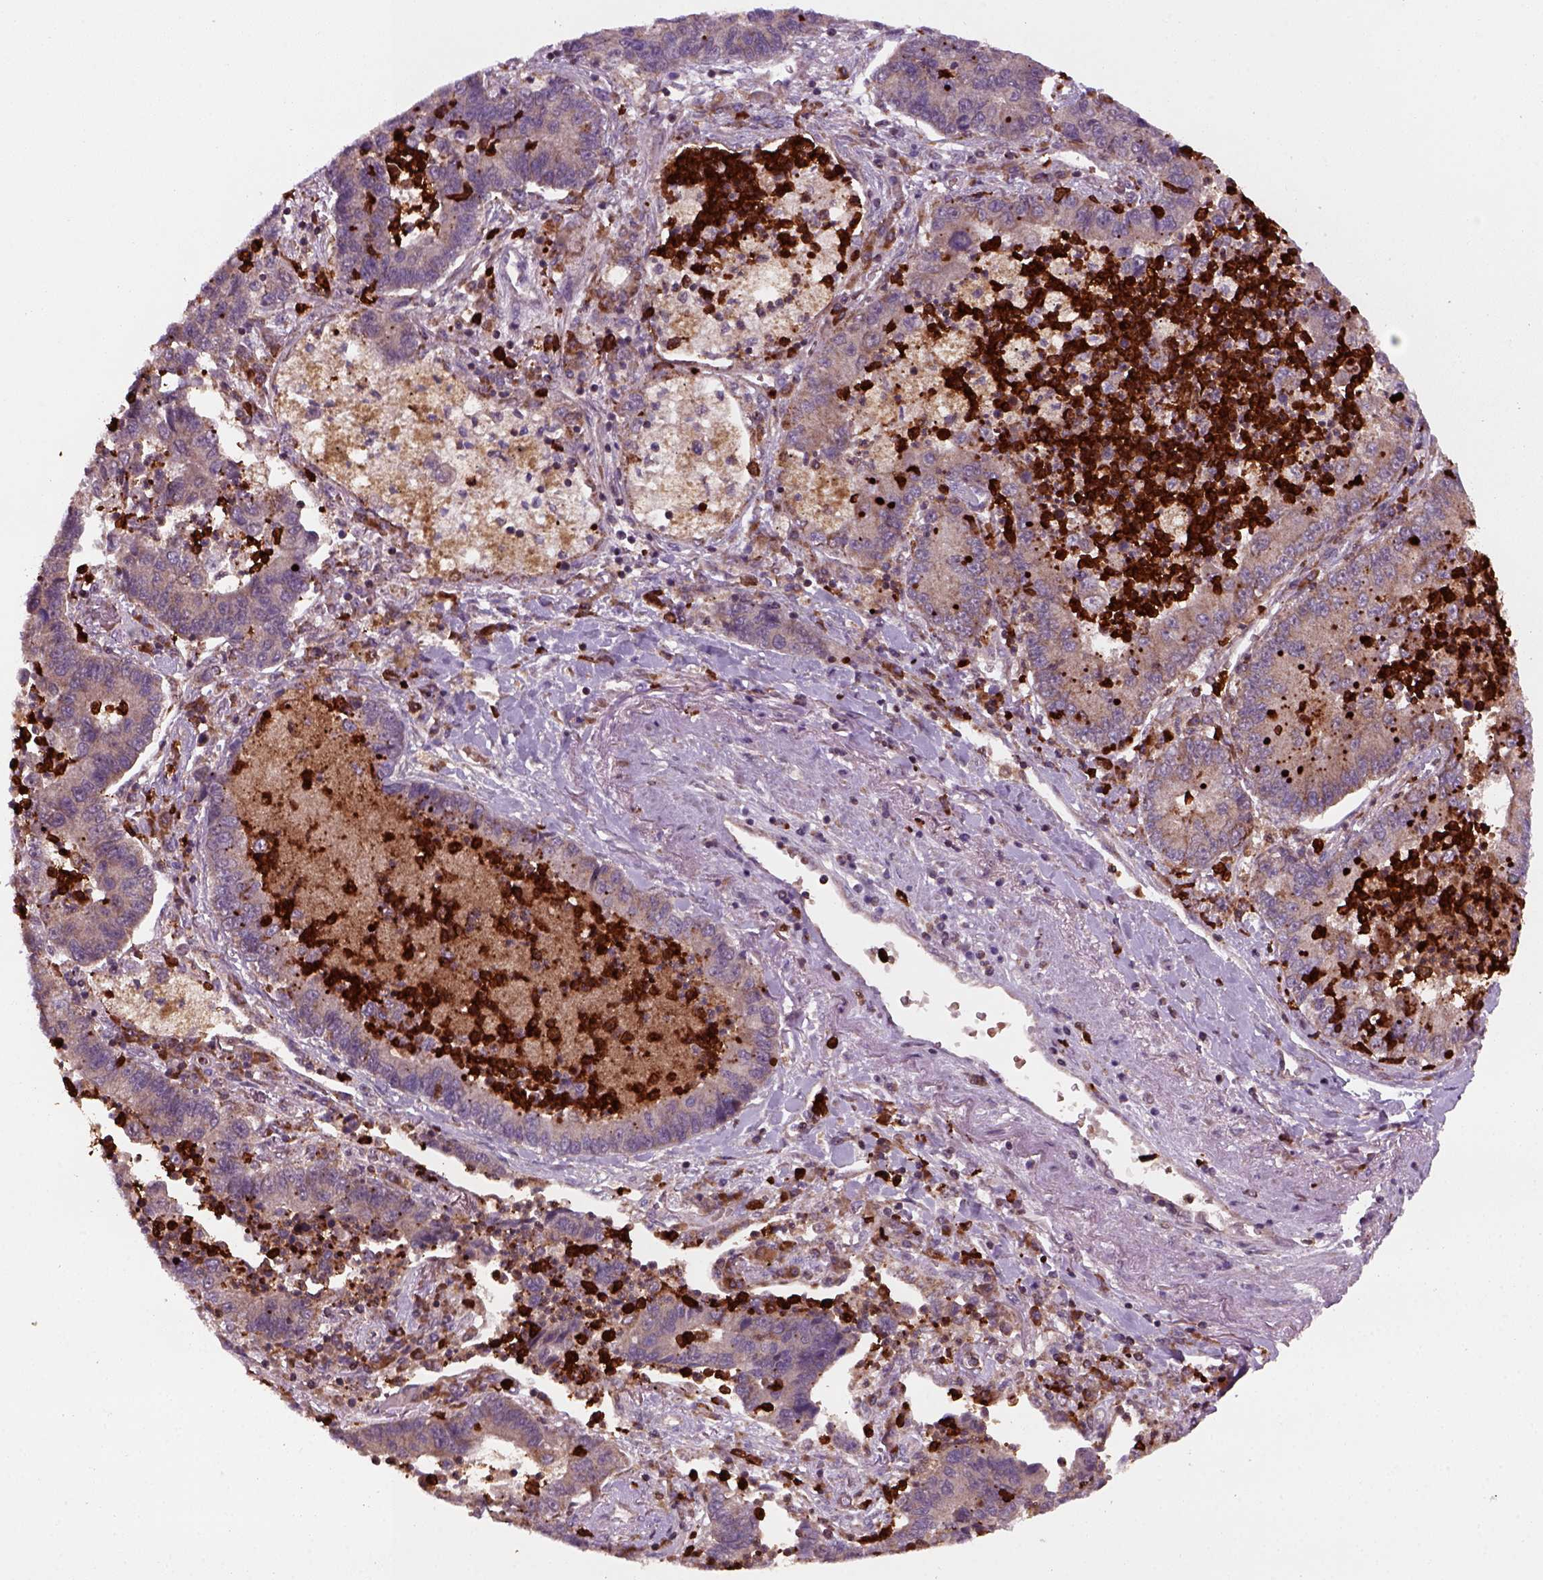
{"staining": {"intensity": "negative", "quantity": "none", "location": "none"}, "tissue": "lung cancer", "cell_type": "Tumor cells", "image_type": "cancer", "snomed": [{"axis": "morphology", "description": "Adenocarcinoma, NOS"}, {"axis": "topography", "description": "Lung"}], "caption": "Immunohistochemistry (IHC) of human lung adenocarcinoma shows no staining in tumor cells.", "gene": "NUDT16L1", "patient": {"sex": "female", "age": 57}}